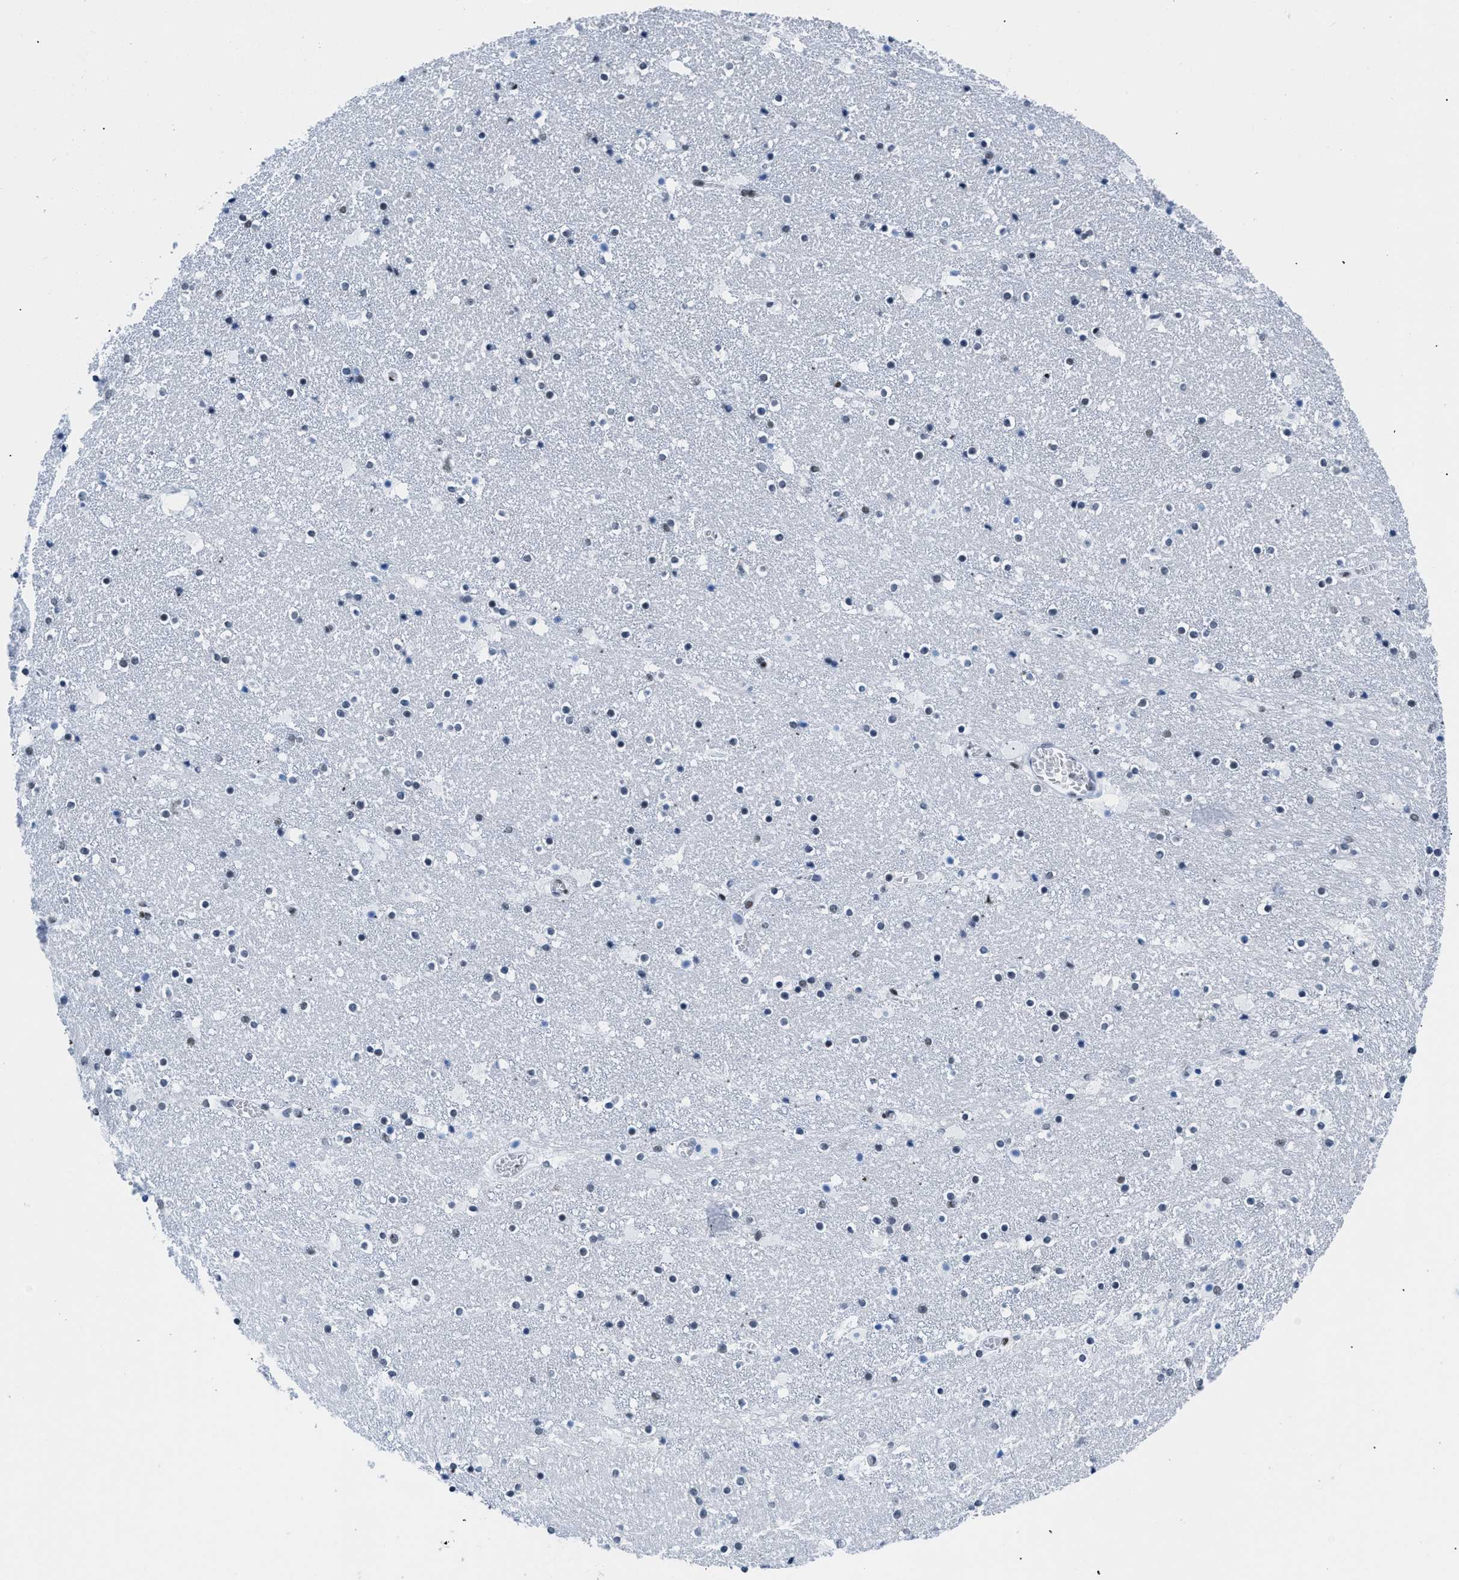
{"staining": {"intensity": "moderate", "quantity": "<25%", "location": "nuclear"}, "tissue": "caudate", "cell_type": "Glial cells", "image_type": "normal", "snomed": [{"axis": "morphology", "description": "Normal tissue, NOS"}, {"axis": "topography", "description": "Lateral ventricle wall"}], "caption": "Protein expression analysis of normal human caudate reveals moderate nuclear staining in approximately <25% of glial cells. The protein is stained brown, and the nuclei are stained in blue (DAB IHC with brightfield microscopy, high magnification).", "gene": "CTBP1", "patient": {"sex": "male", "age": 45}}